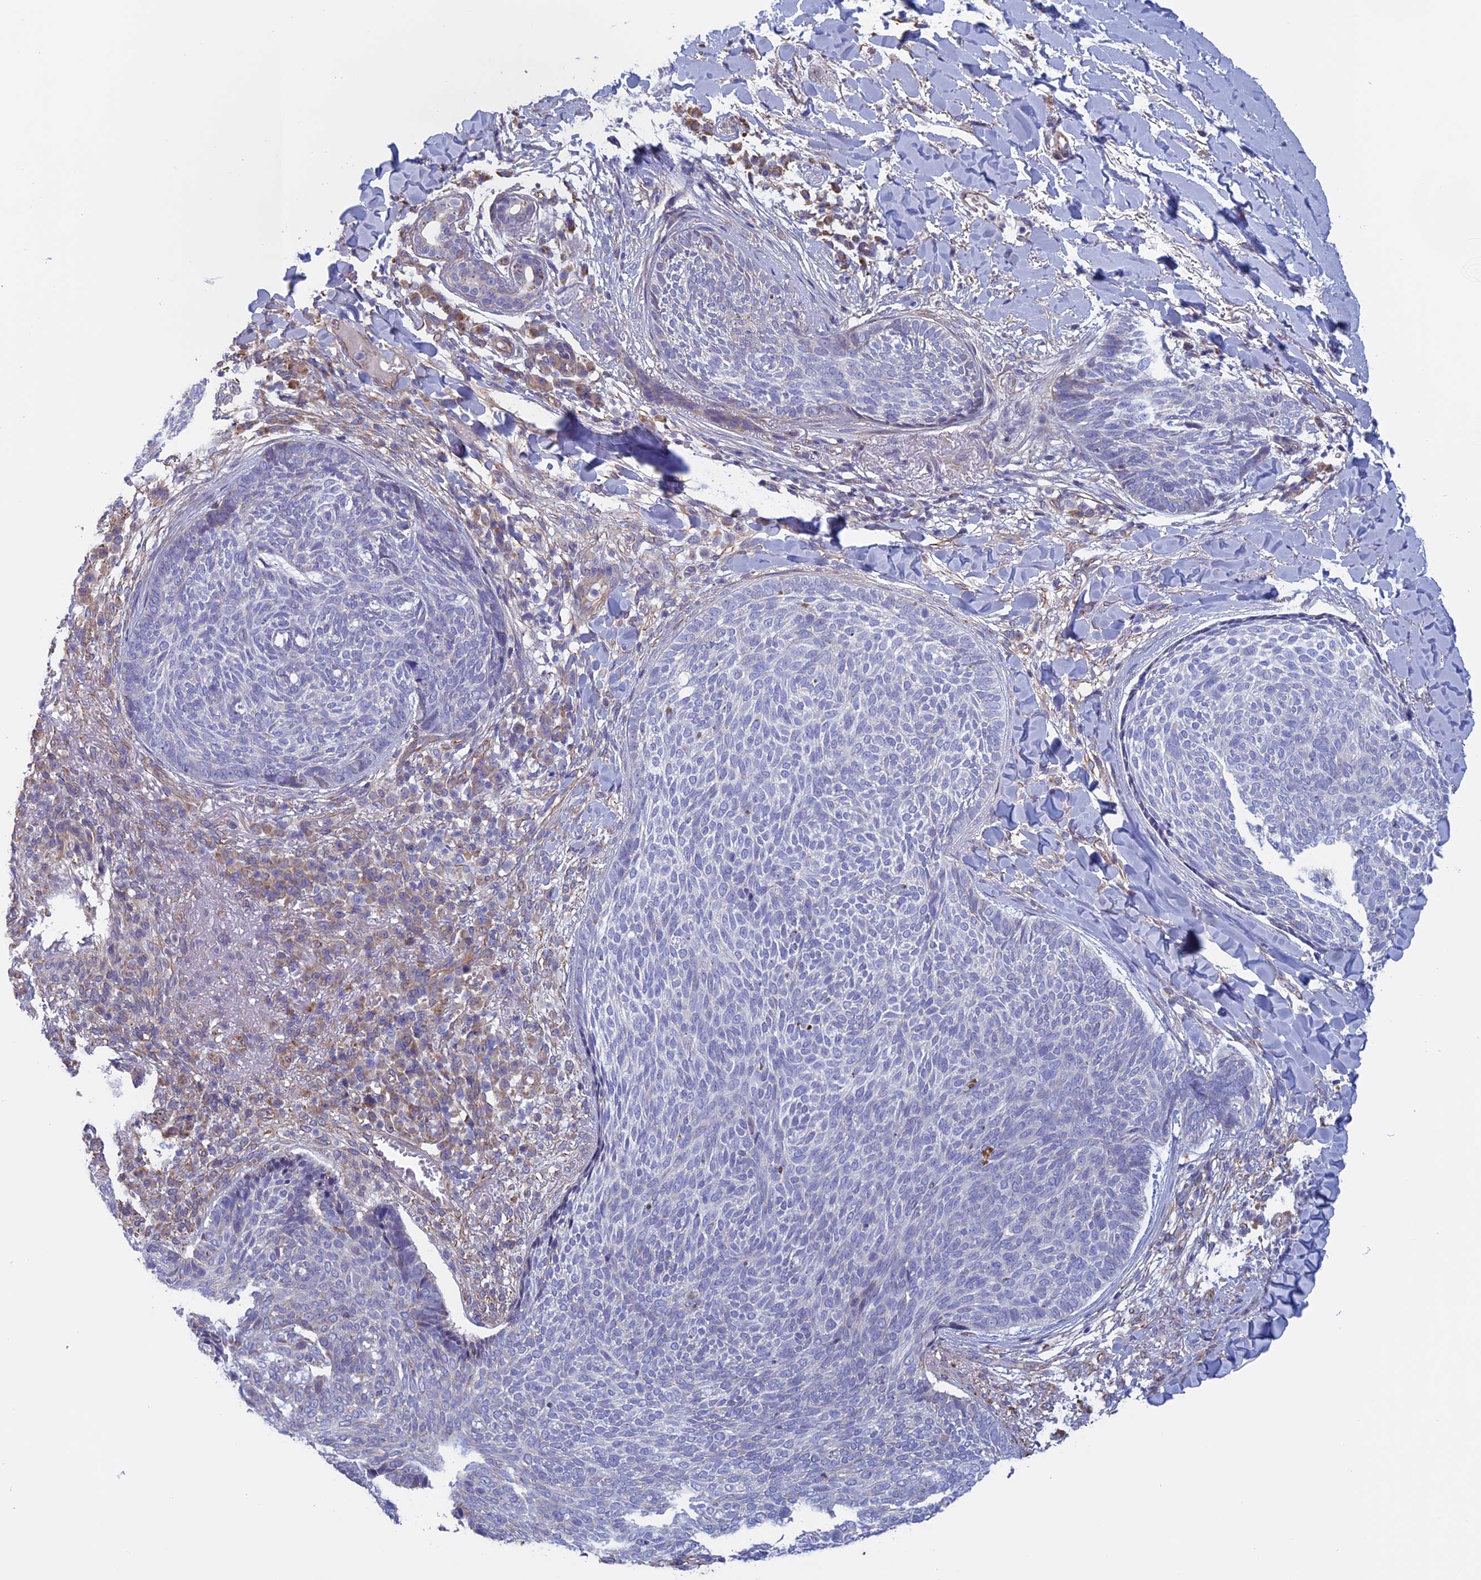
{"staining": {"intensity": "negative", "quantity": "none", "location": "none"}, "tissue": "skin cancer", "cell_type": "Tumor cells", "image_type": "cancer", "snomed": [{"axis": "morphology", "description": "Basal cell carcinoma"}, {"axis": "topography", "description": "Skin"}], "caption": "Immunohistochemical staining of human basal cell carcinoma (skin) demonstrates no significant expression in tumor cells.", "gene": "BCL2L10", "patient": {"sex": "male", "age": 85}}